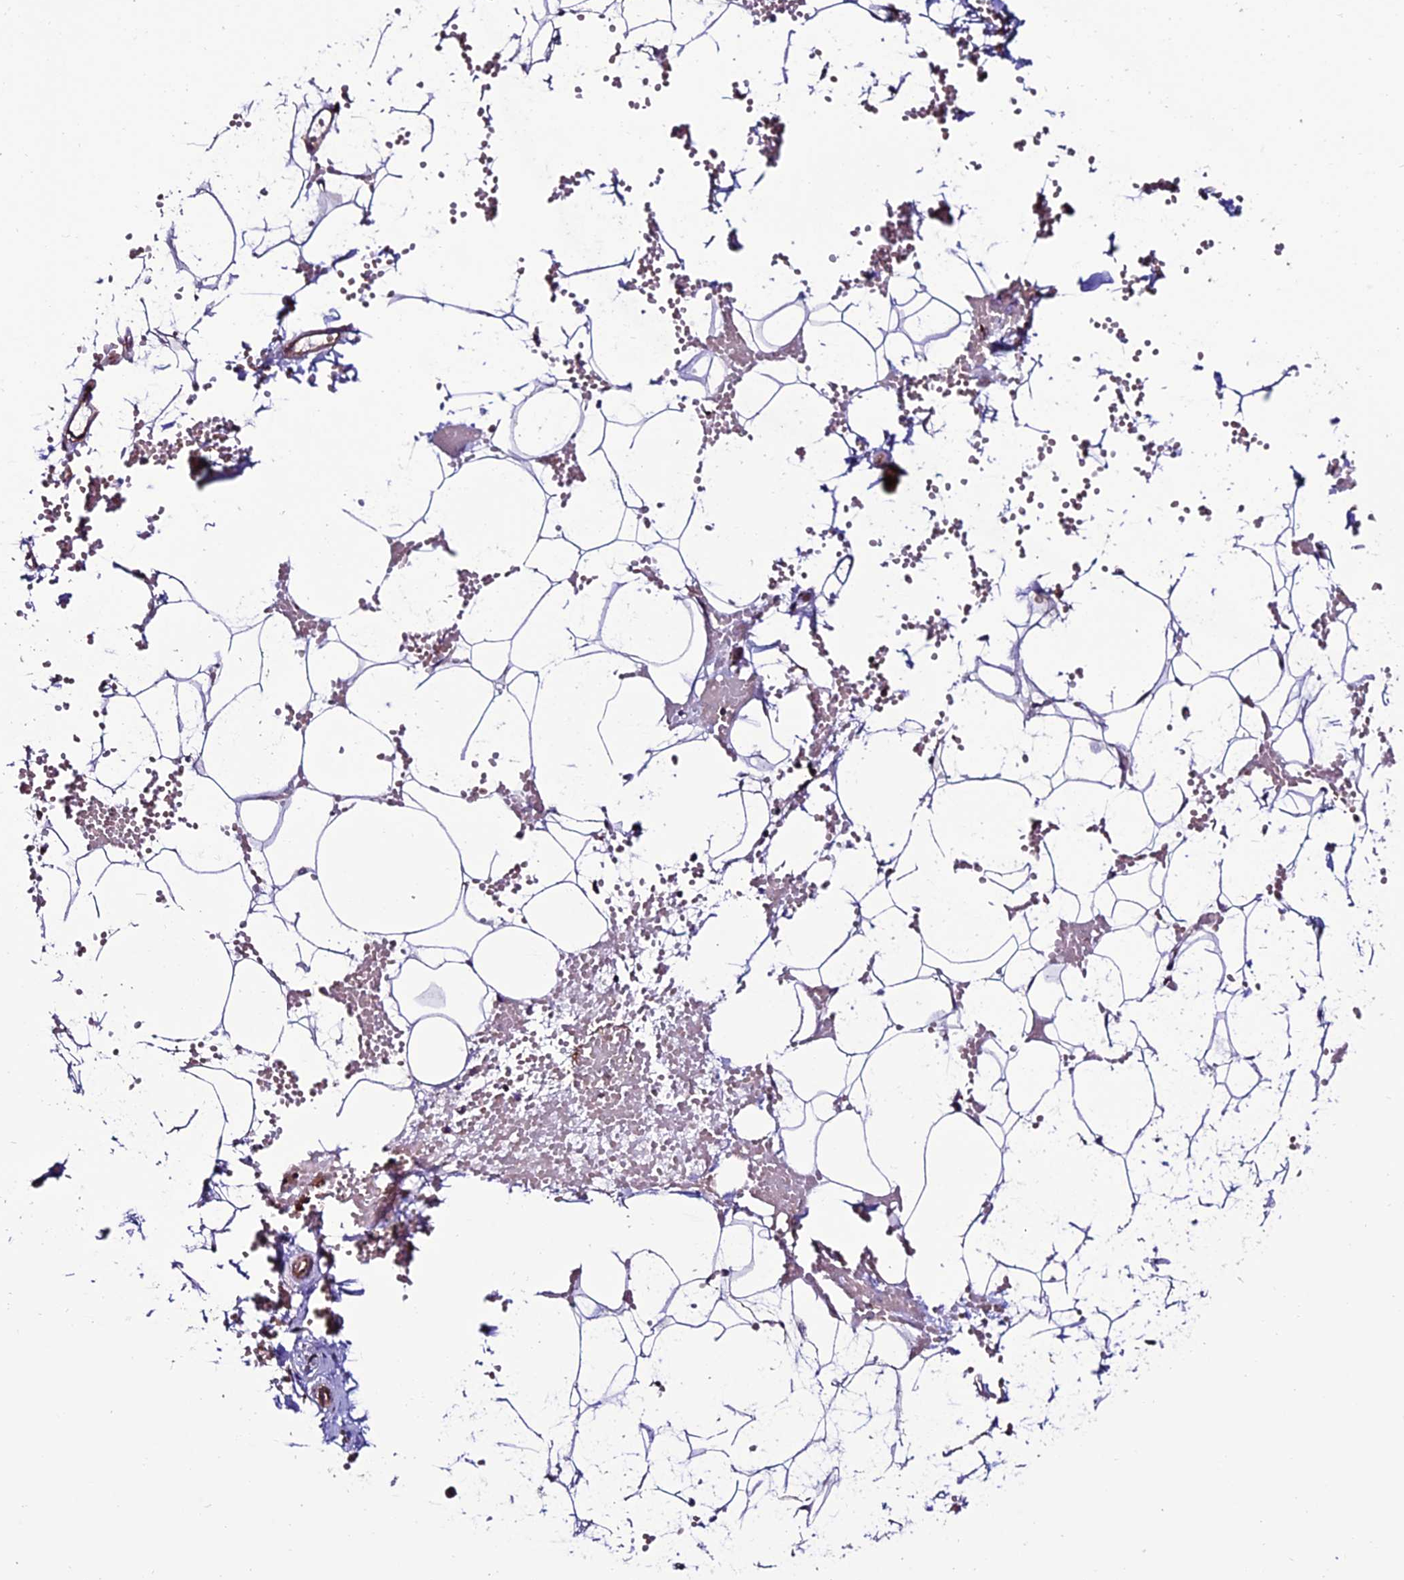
{"staining": {"intensity": "negative", "quantity": "none", "location": "none"}, "tissue": "adipose tissue", "cell_type": "Adipocytes", "image_type": "normal", "snomed": [{"axis": "morphology", "description": "Normal tissue, NOS"}, {"axis": "topography", "description": "Breast"}], "caption": "DAB (3,3'-diaminobenzidine) immunohistochemical staining of benign adipose tissue exhibits no significant positivity in adipocytes. (Stains: DAB immunohistochemistry with hematoxylin counter stain, Microscopy: brightfield microscopy at high magnification).", "gene": "TNIP3", "patient": {"sex": "female", "age": 23}}